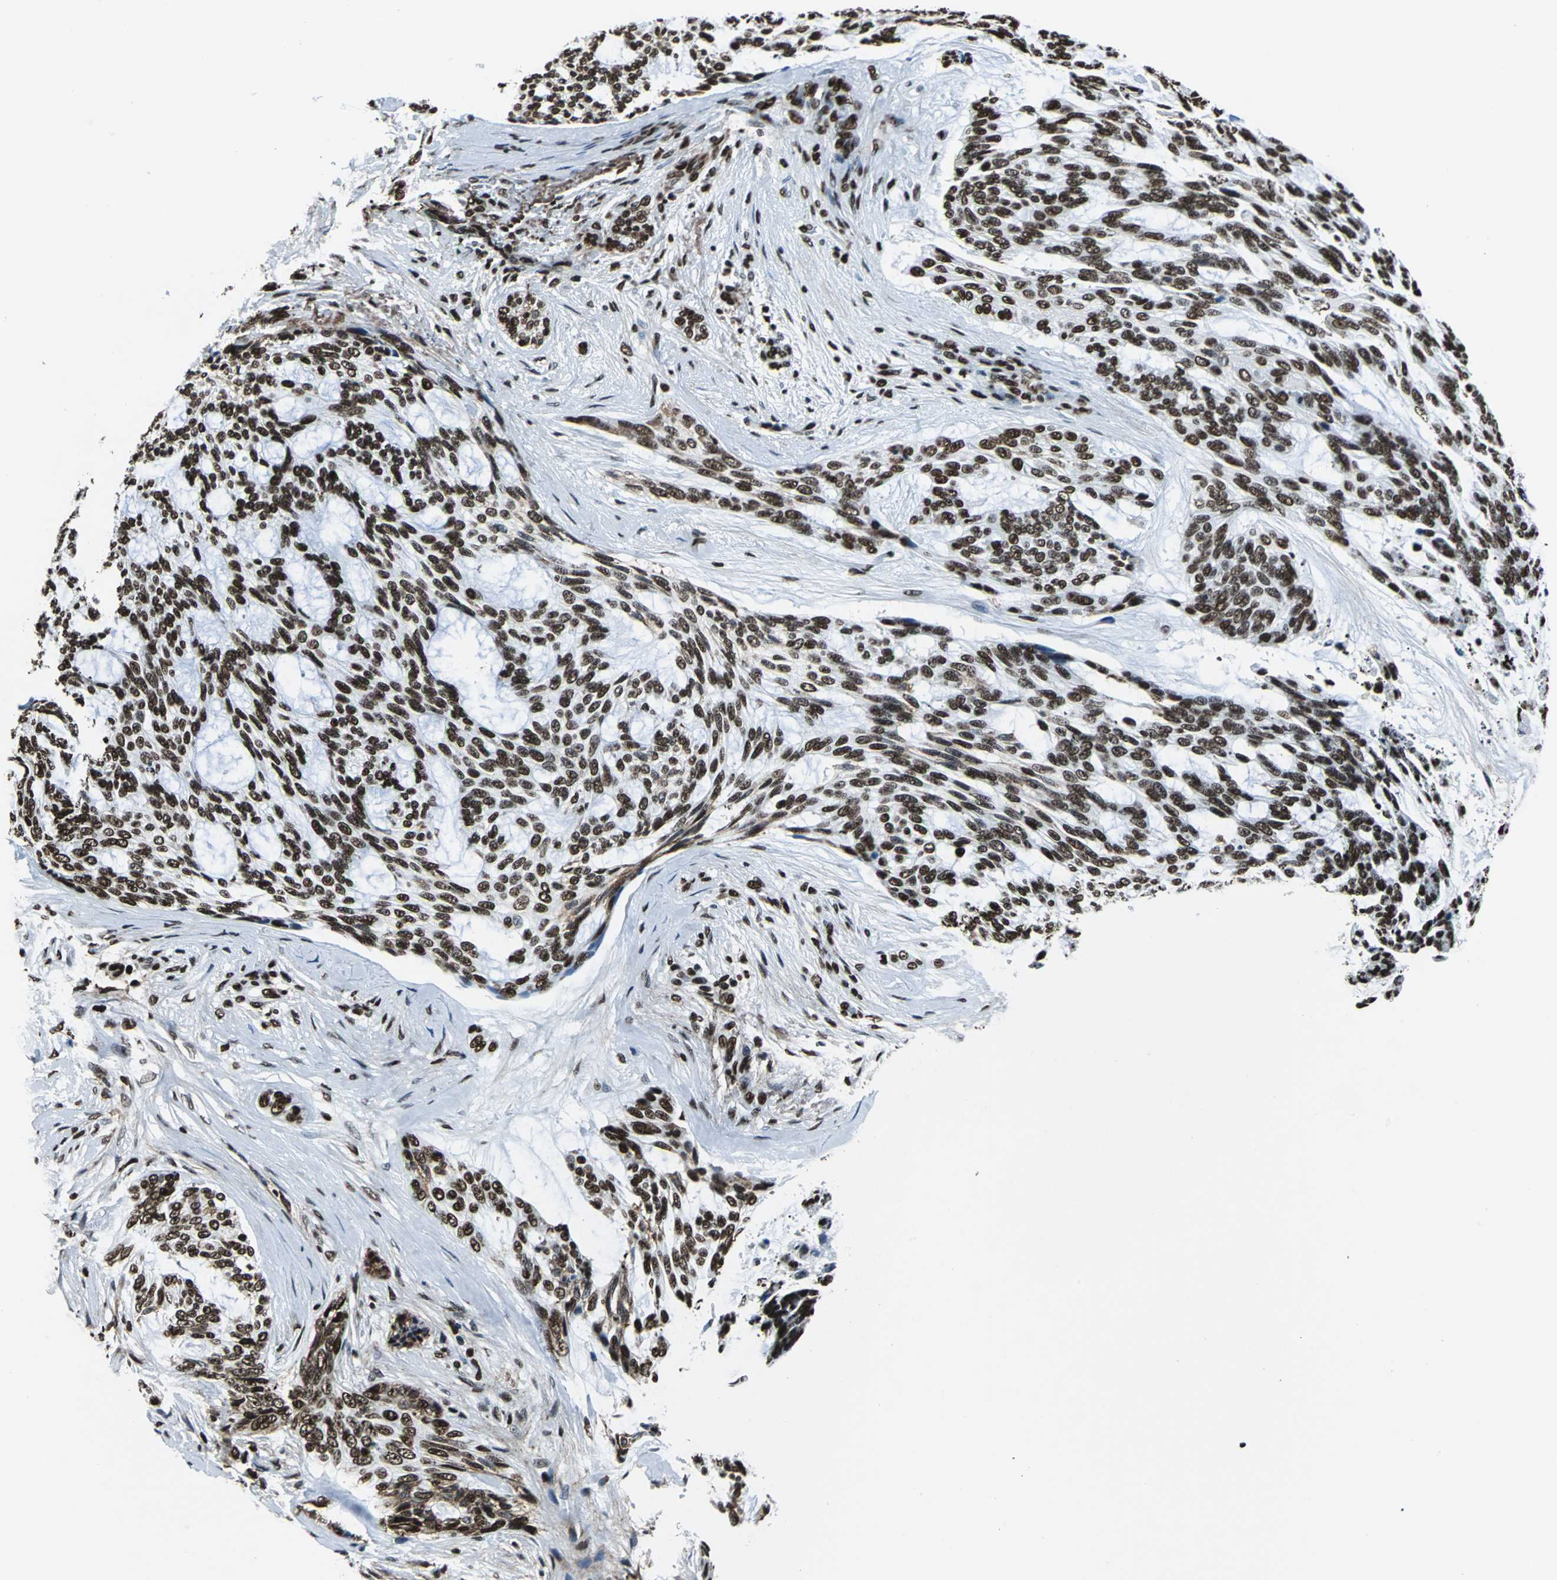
{"staining": {"intensity": "strong", "quantity": ">75%", "location": "nuclear"}, "tissue": "skin cancer", "cell_type": "Tumor cells", "image_type": "cancer", "snomed": [{"axis": "morphology", "description": "Normal tissue, NOS"}, {"axis": "morphology", "description": "Basal cell carcinoma"}, {"axis": "topography", "description": "Skin"}], "caption": "Basal cell carcinoma (skin) stained with DAB (3,3'-diaminobenzidine) IHC demonstrates high levels of strong nuclear expression in approximately >75% of tumor cells.", "gene": "APEX1", "patient": {"sex": "female", "age": 71}}